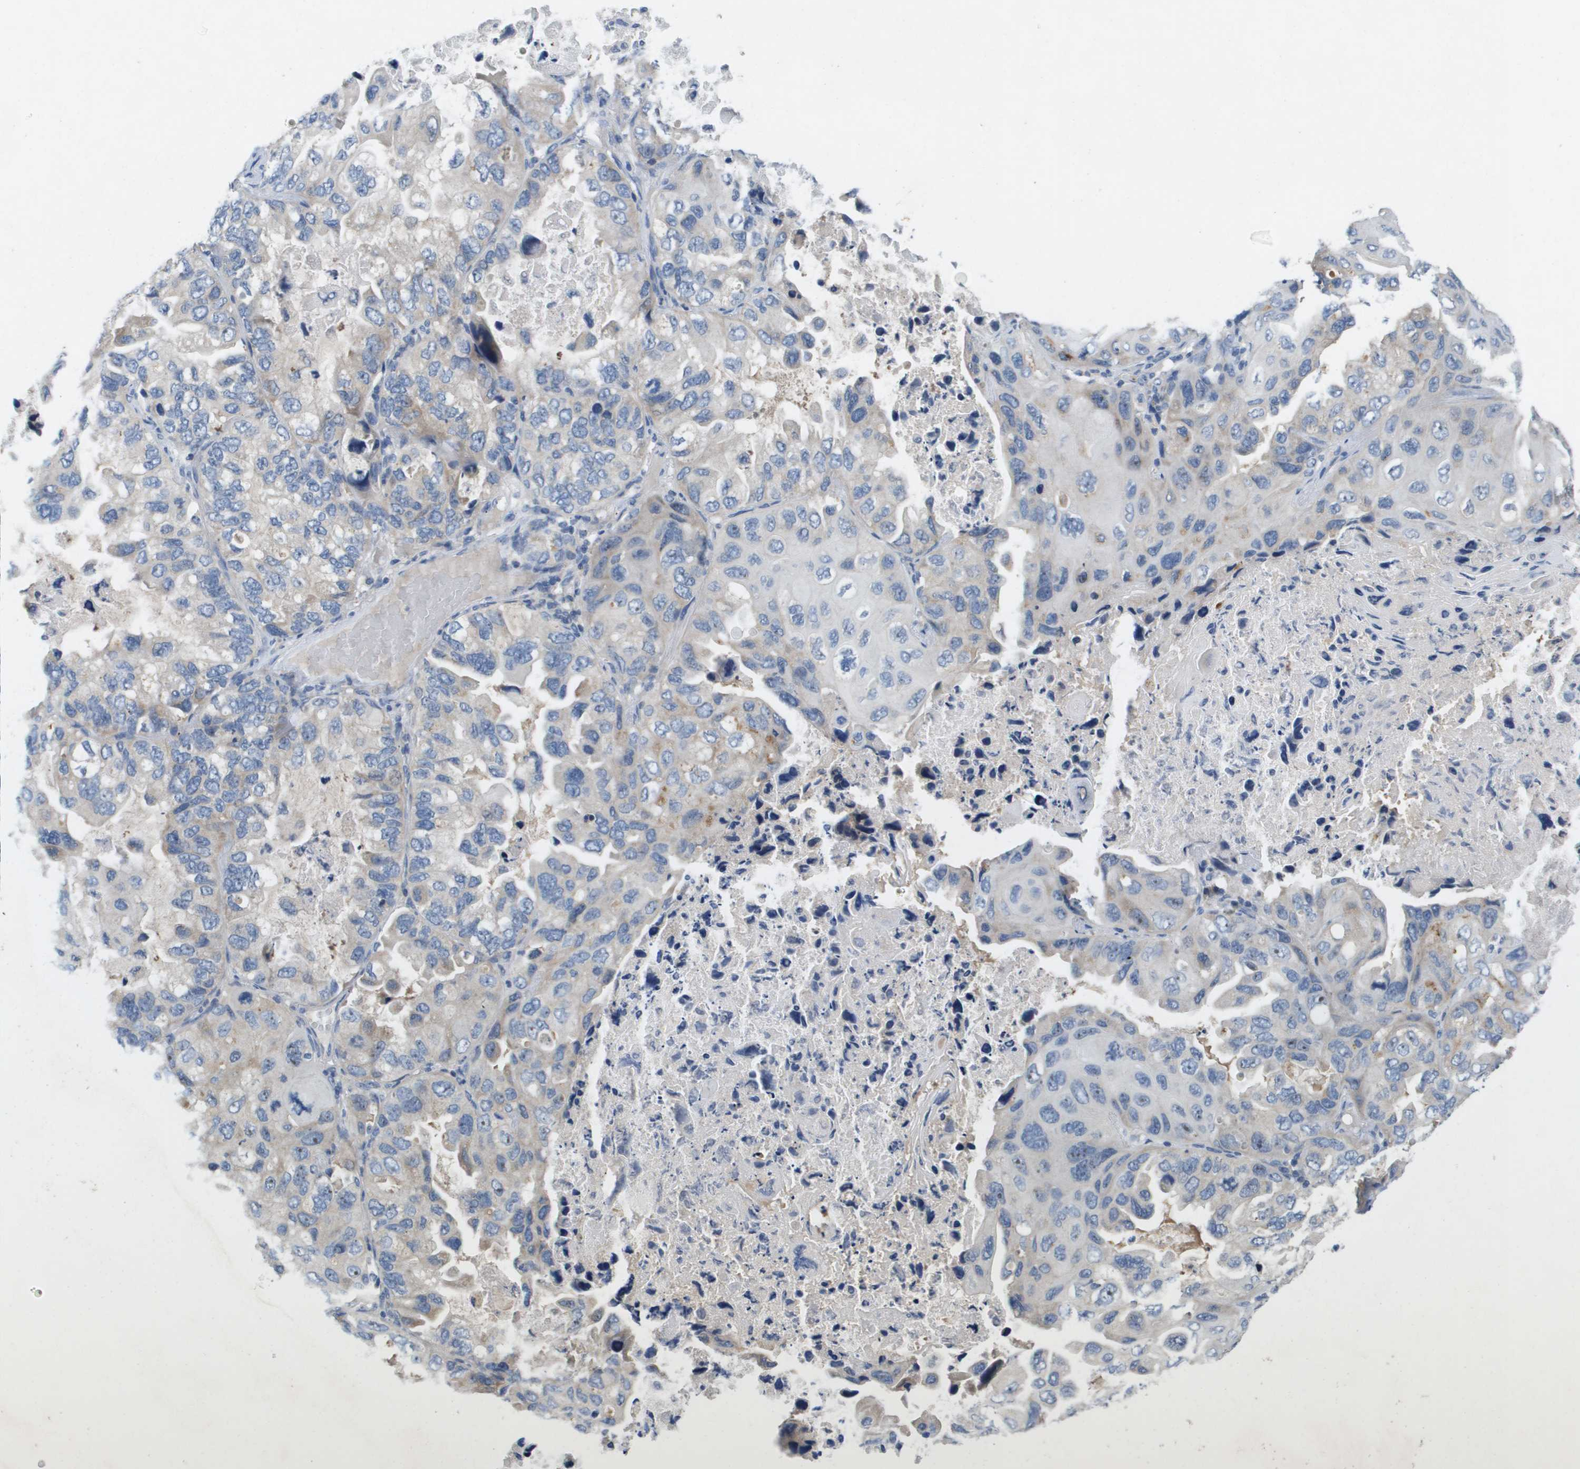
{"staining": {"intensity": "negative", "quantity": "none", "location": "none"}, "tissue": "lung cancer", "cell_type": "Tumor cells", "image_type": "cancer", "snomed": [{"axis": "morphology", "description": "Squamous cell carcinoma, NOS"}, {"axis": "topography", "description": "Lung"}], "caption": "Tumor cells are negative for brown protein staining in lung squamous cell carcinoma.", "gene": "B3GNT5", "patient": {"sex": "female", "age": 73}}